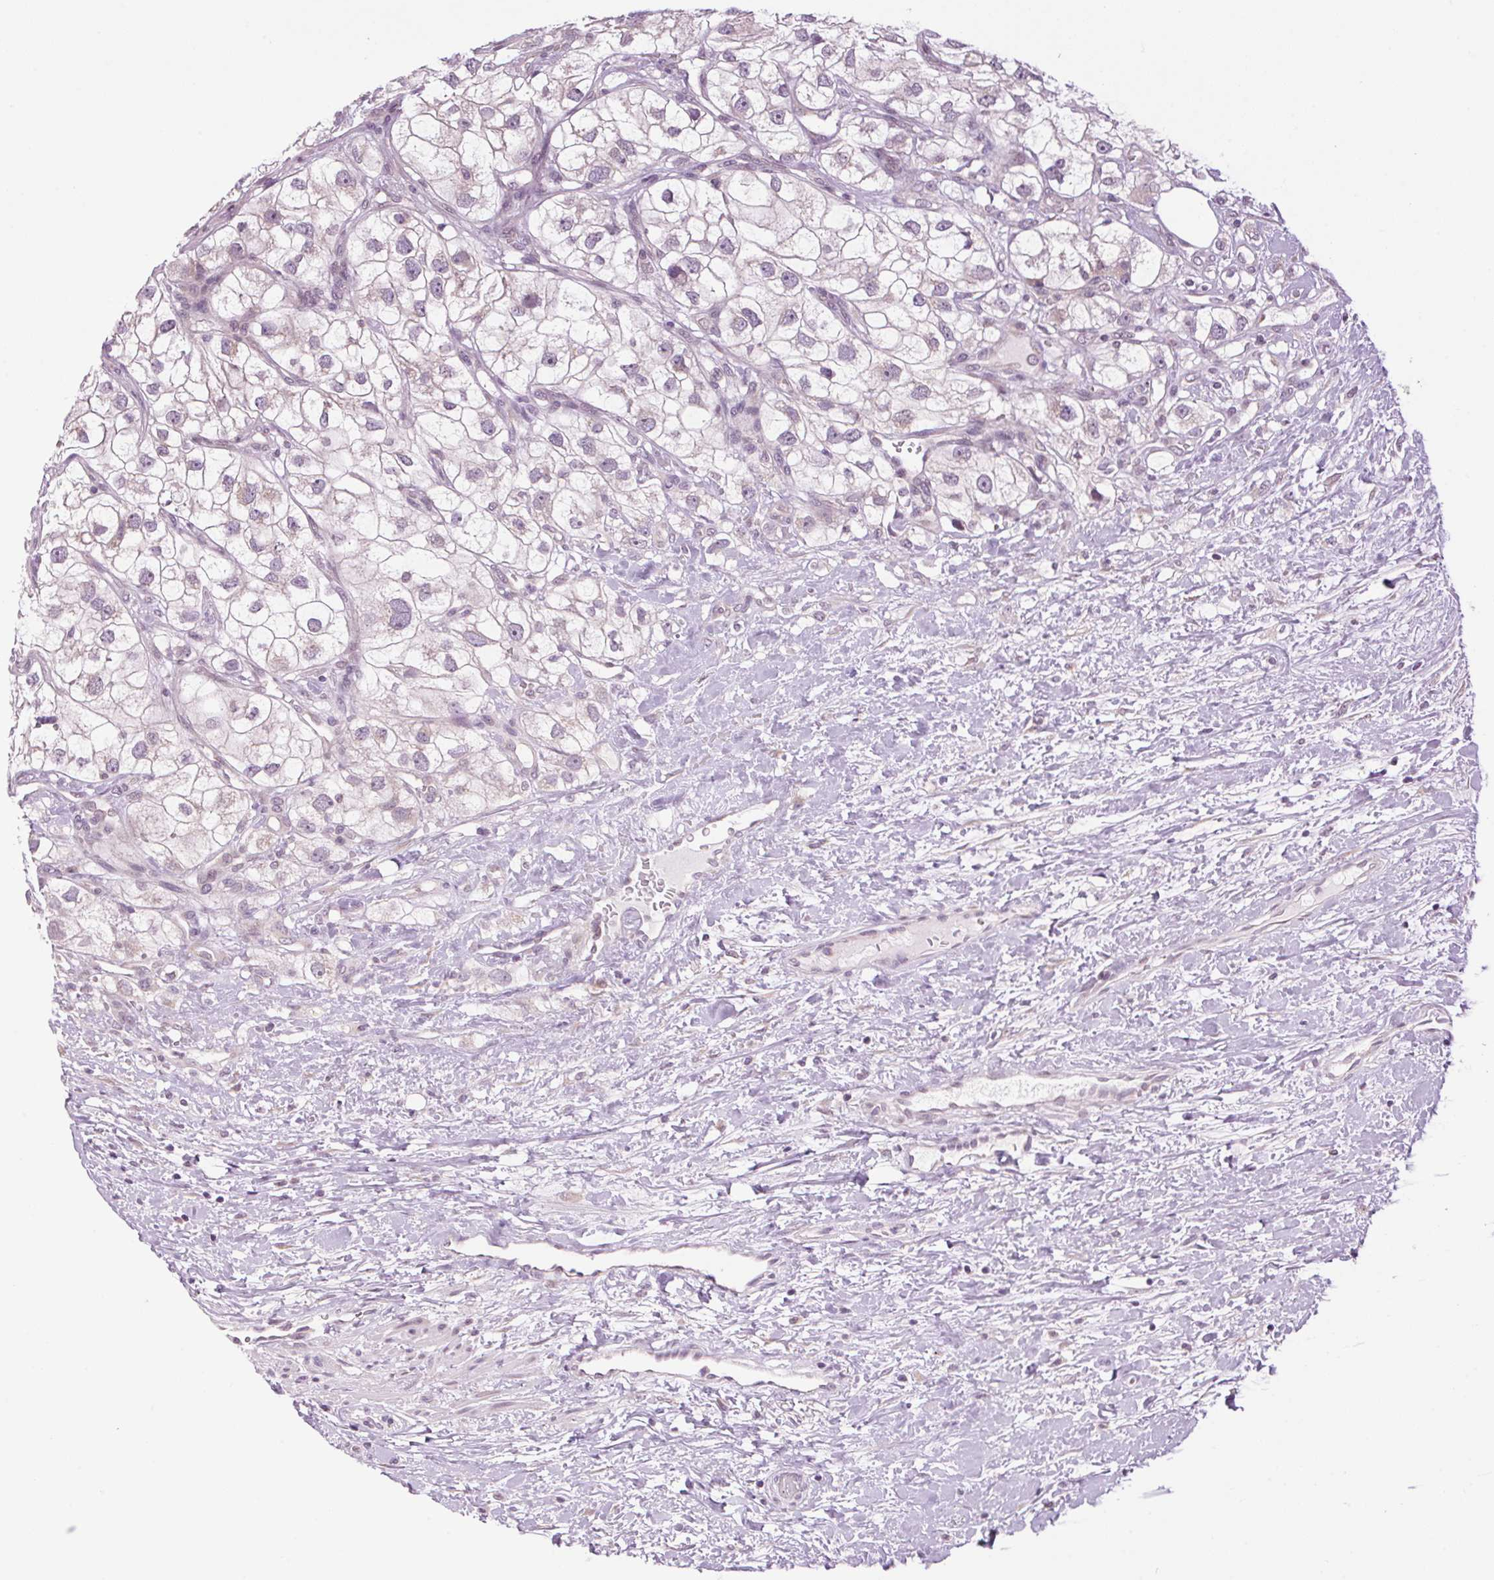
{"staining": {"intensity": "negative", "quantity": "none", "location": "none"}, "tissue": "renal cancer", "cell_type": "Tumor cells", "image_type": "cancer", "snomed": [{"axis": "morphology", "description": "Adenocarcinoma, NOS"}, {"axis": "topography", "description": "Kidney"}], "caption": "Image shows no significant protein staining in tumor cells of renal adenocarcinoma. (Immunohistochemistry (ihc), brightfield microscopy, high magnification).", "gene": "SMIM13", "patient": {"sex": "male", "age": 59}}